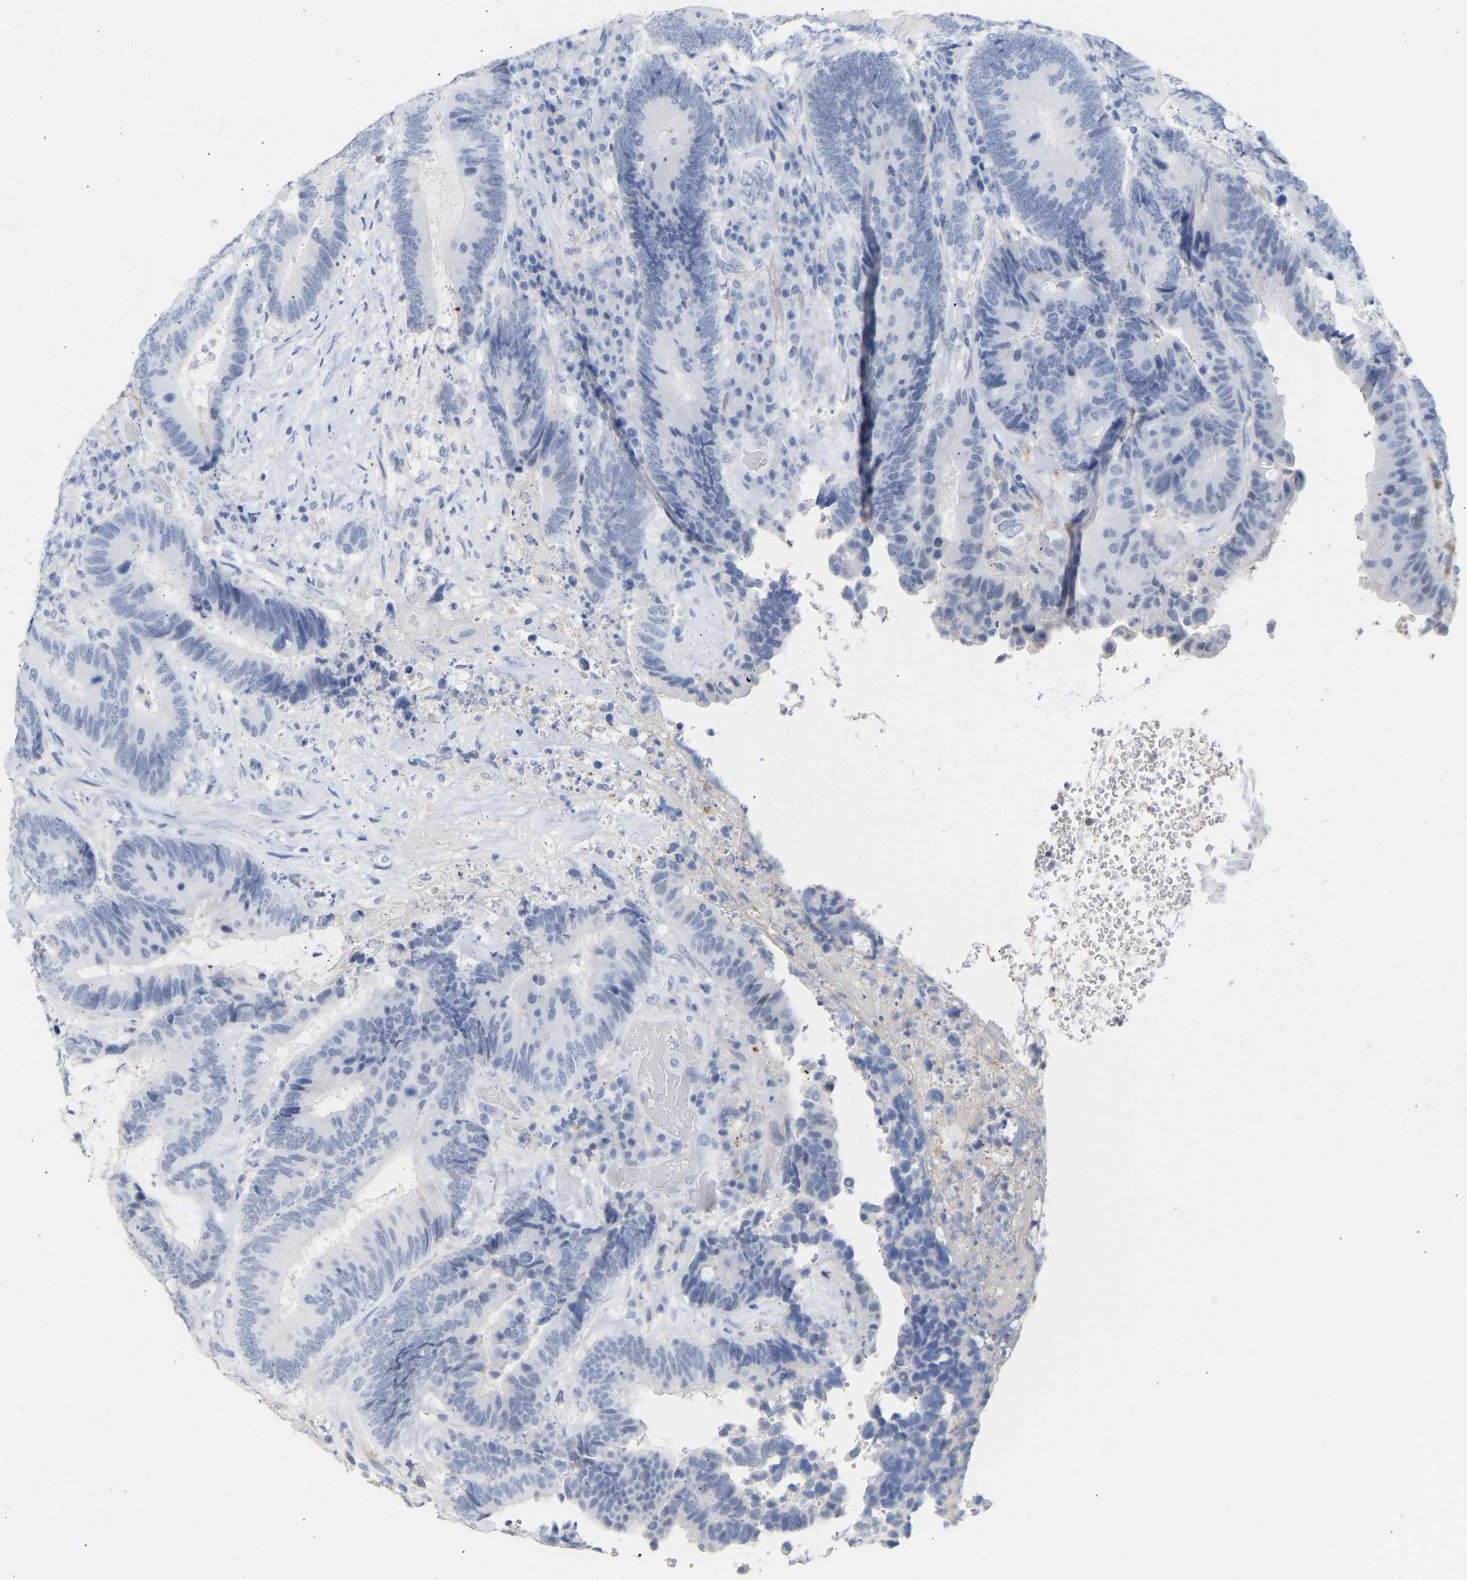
{"staining": {"intensity": "negative", "quantity": "none", "location": "none"}, "tissue": "colorectal cancer", "cell_type": "Tumor cells", "image_type": "cancer", "snomed": [{"axis": "morphology", "description": "Adenocarcinoma, NOS"}, {"axis": "topography", "description": "Rectum"}], "caption": "The immunohistochemistry (IHC) photomicrograph has no significant positivity in tumor cells of colorectal cancer (adenocarcinoma) tissue. (DAB immunohistochemistry (IHC) visualized using brightfield microscopy, high magnification).", "gene": "AMPH", "patient": {"sex": "female", "age": 89}}